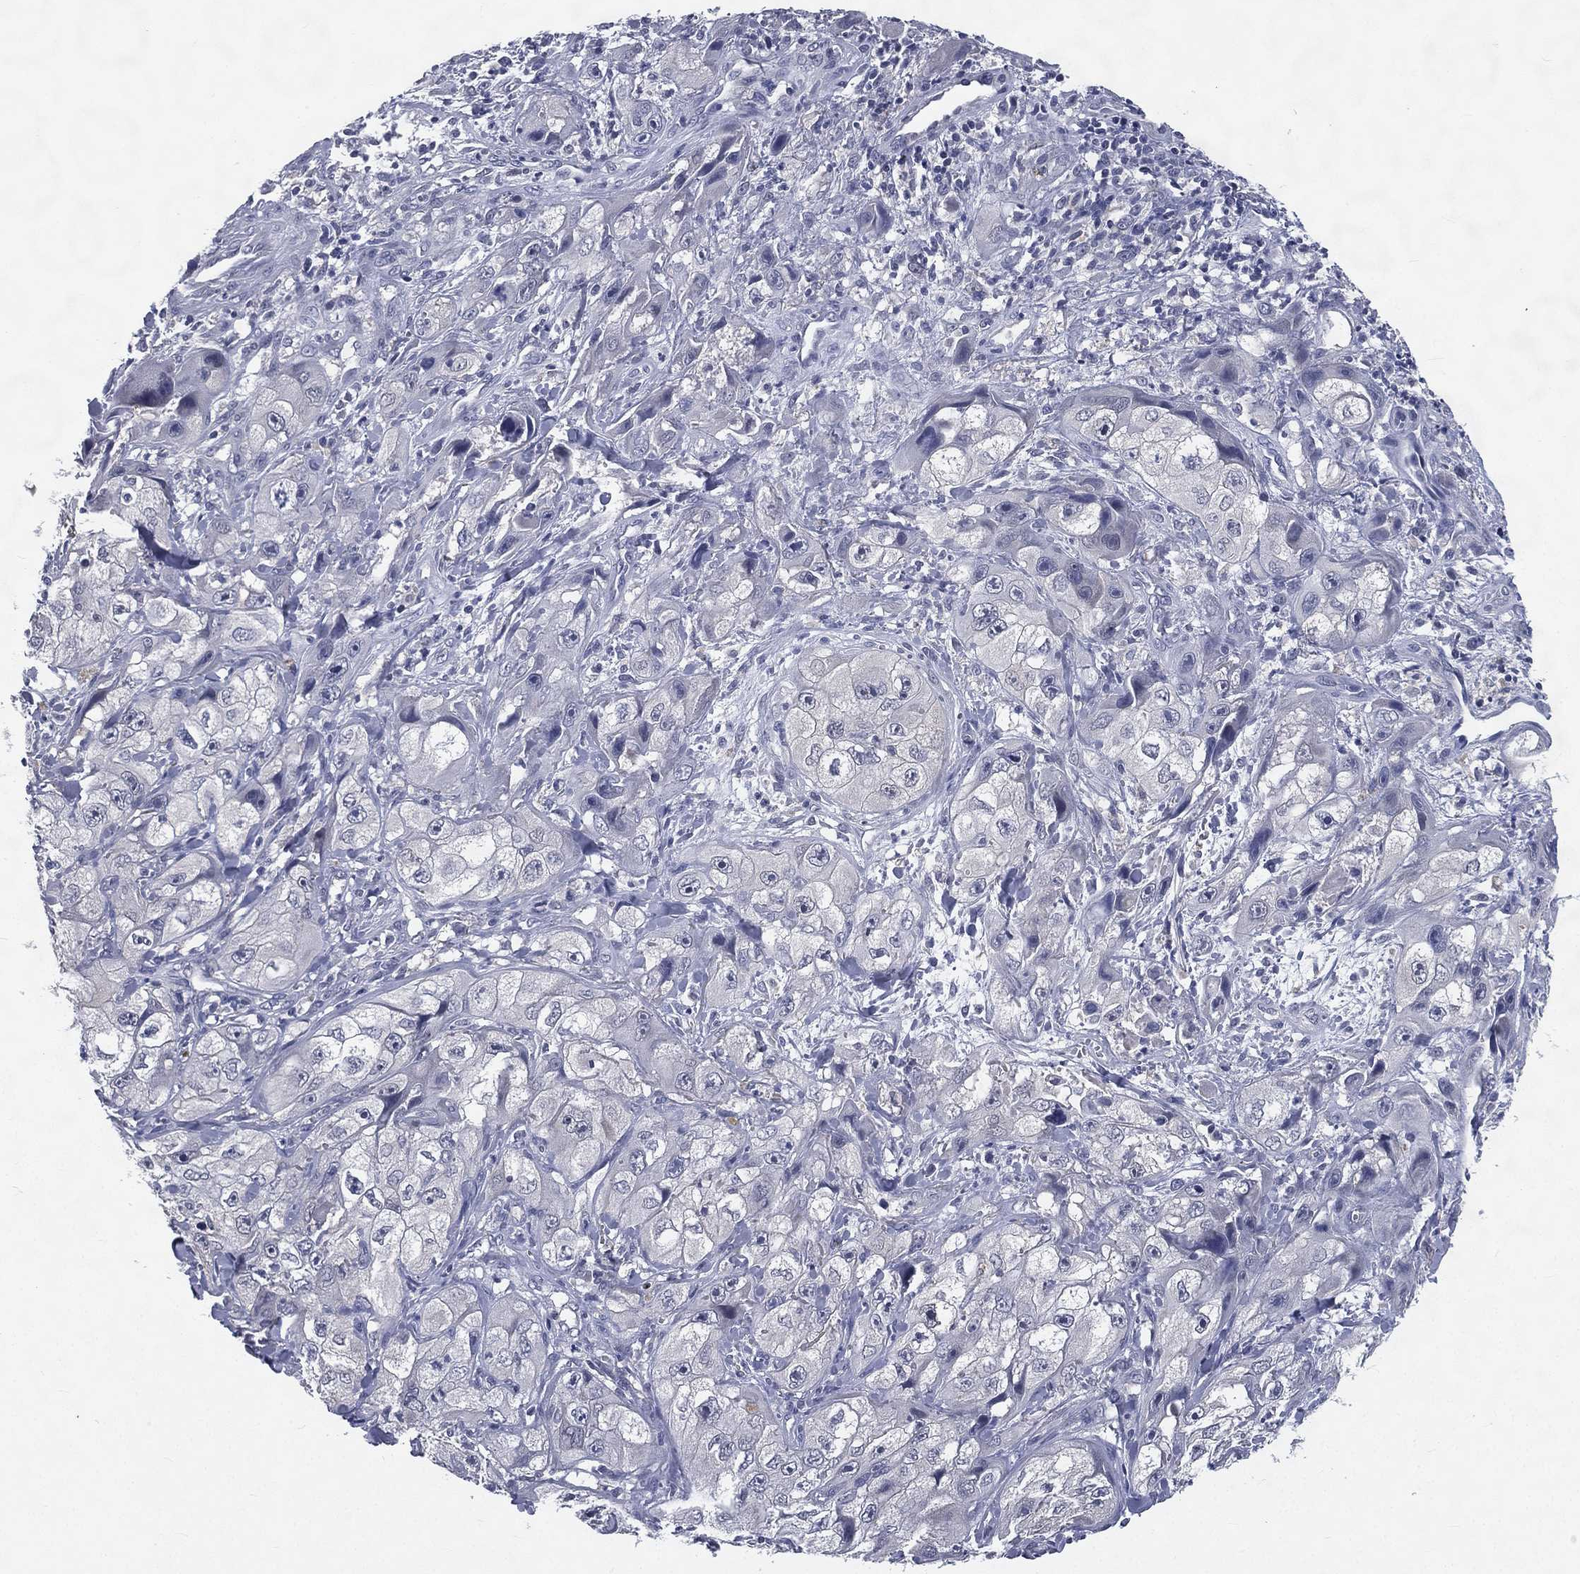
{"staining": {"intensity": "negative", "quantity": "none", "location": "none"}, "tissue": "skin cancer", "cell_type": "Tumor cells", "image_type": "cancer", "snomed": [{"axis": "morphology", "description": "Squamous cell carcinoma, NOS"}, {"axis": "topography", "description": "Skin"}, {"axis": "topography", "description": "Subcutis"}], "caption": "Skin cancer (squamous cell carcinoma) stained for a protein using immunohistochemistry (IHC) shows no positivity tumor cells.", "gene": "IFT27", "patient": {"sex": "male", "age": 73}}